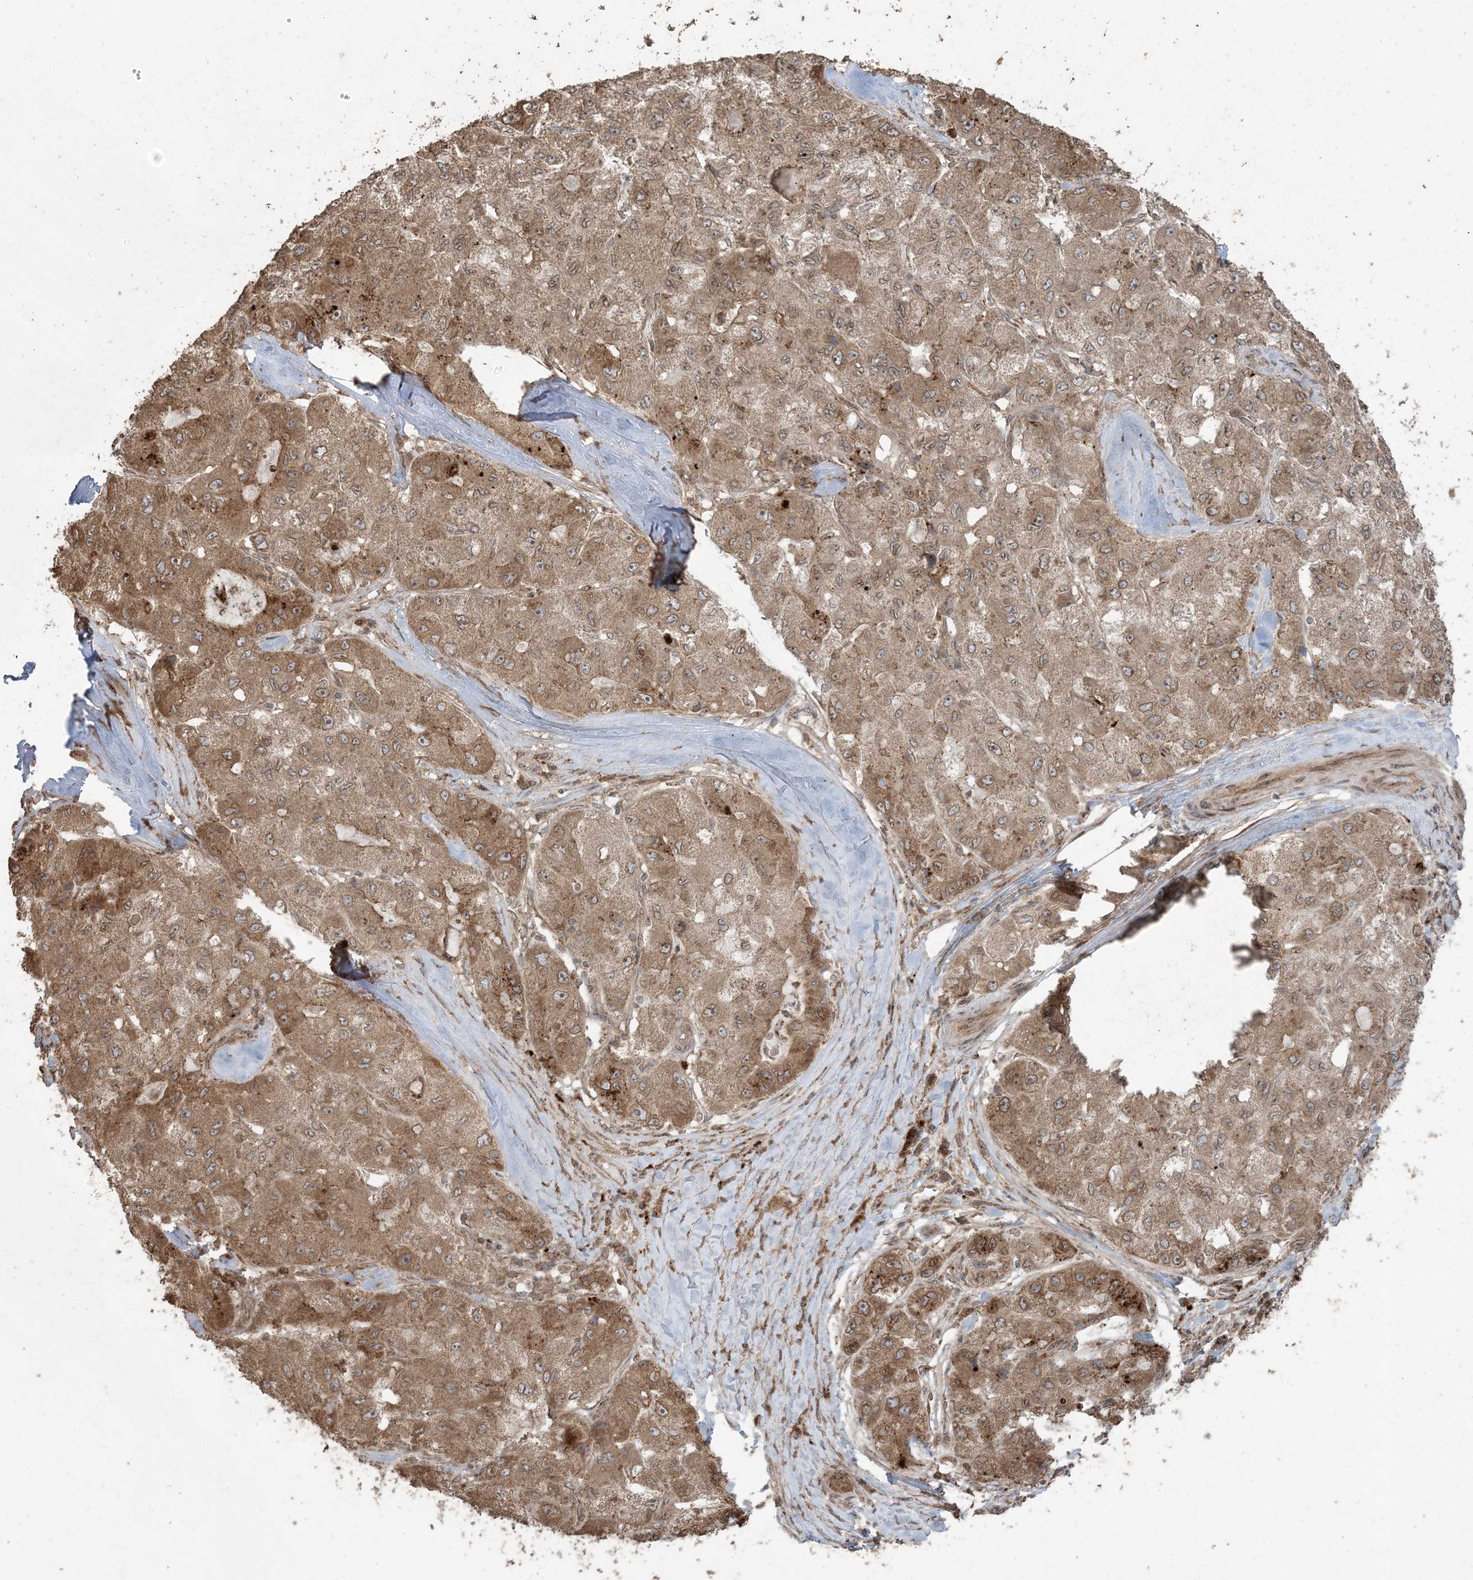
{"staining": {"intensity": "moderate", "quantity": ">75%", "location": "cytoplasmic/membranous,nuclear"}, "tissue": "liver cancer", "cell_type": "Tumor cells", "image_type": "cancer", "snomed": [{"axis": "morphology", "description": "Carcinoma, Hepatocellular, NOS"}, {"axis": "topography", "description": "Liver"}], "caption": "DAB immunohistochemical staining of liver hepatocellular carcinoma reveals moderate cytoplasmic/membranous and nuclear protein staining in approximately >75% of tumor cells. (Stains: DAB (3,3'-diaminobenzidine) in brown, nuclei in blue, Microscopy: brightfield microscopy at high magnification).", "gene": "DDX19B", "patient": {"sex": "male", "age": 80}}